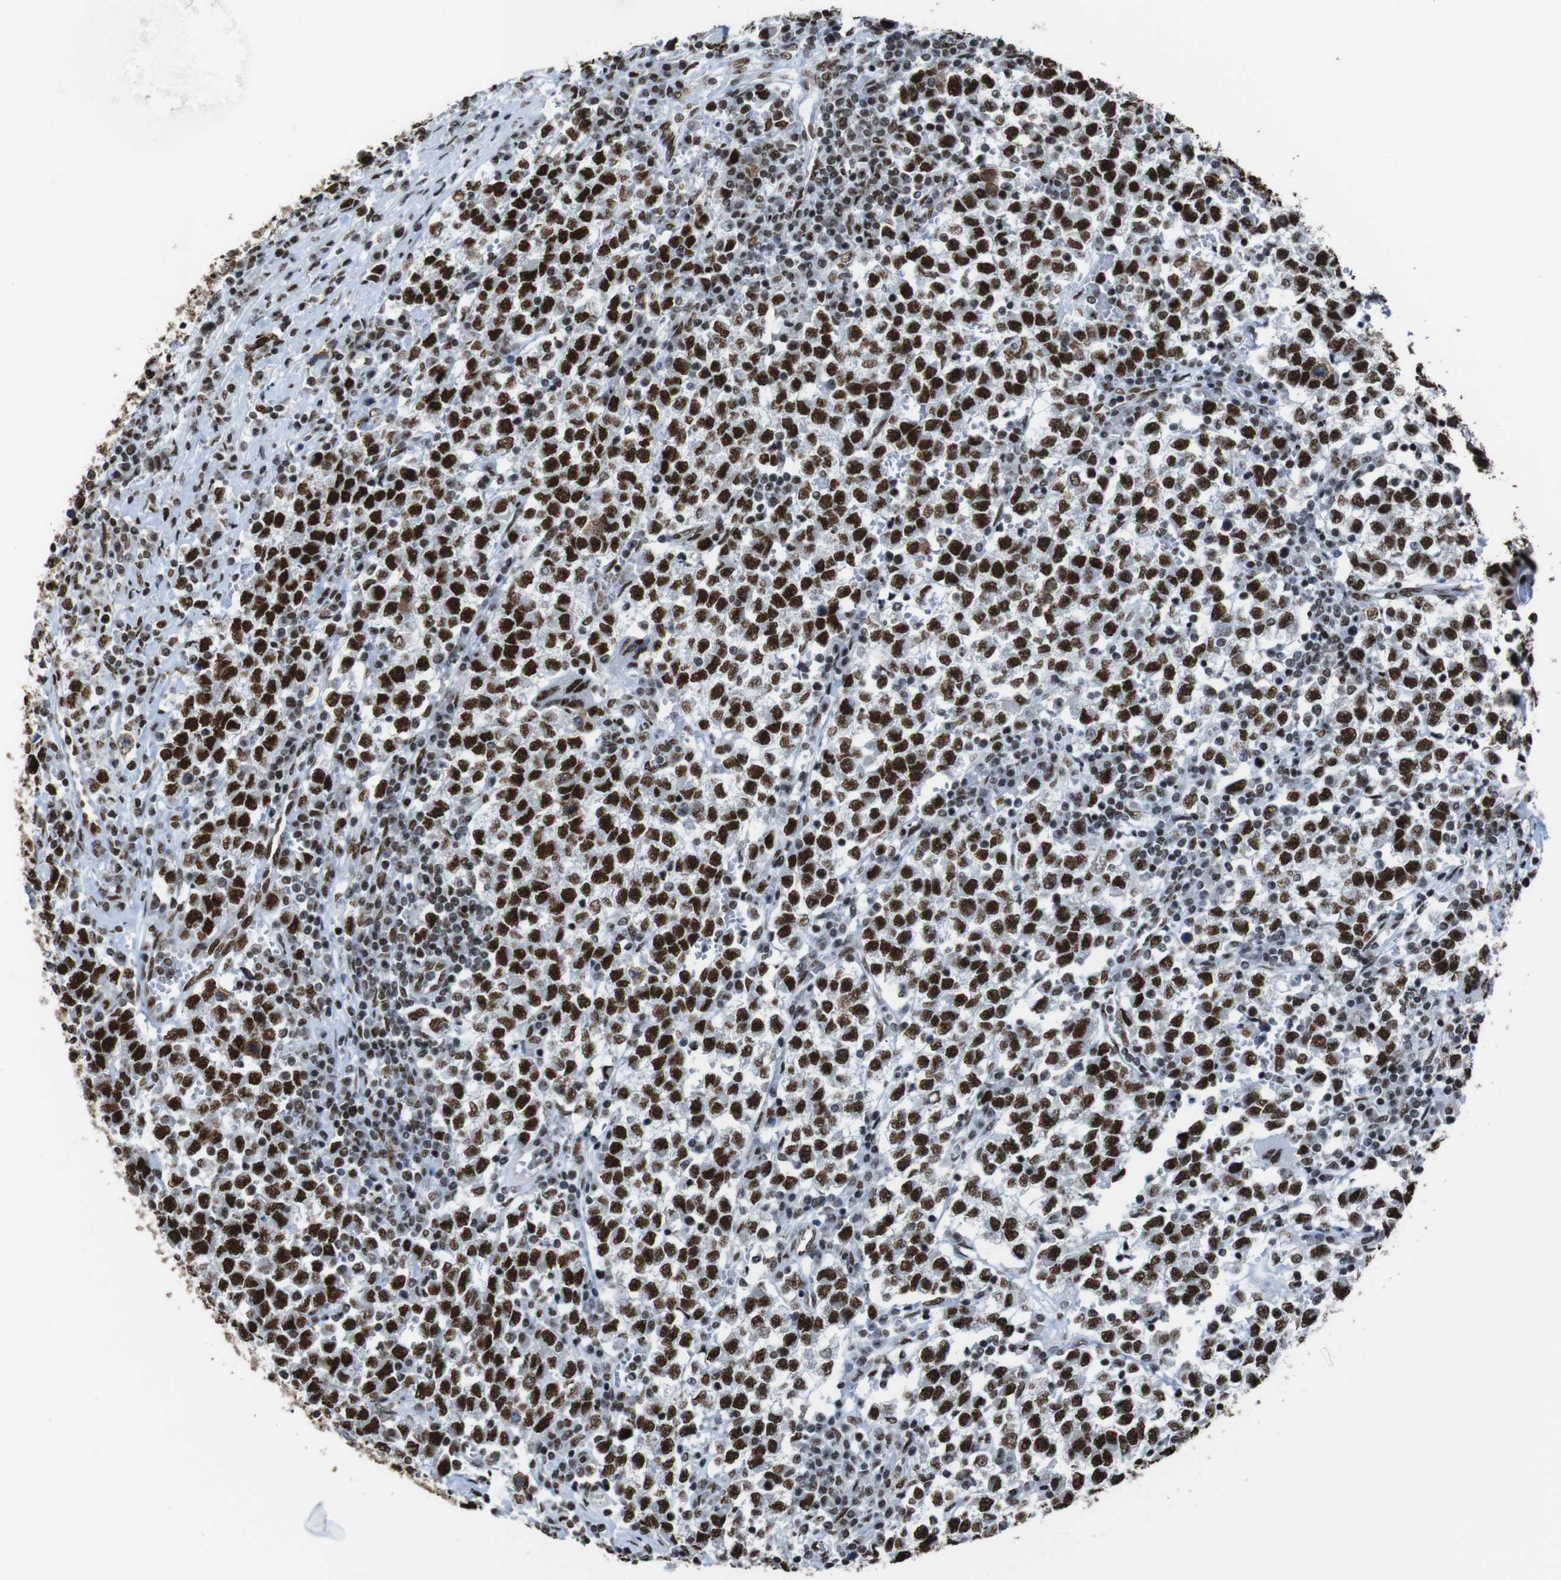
{"staining": {"intensity": "strong", "quantity": ">75%", "location": "nuclear"}, "tissue": "testis cancer", "cell_type": "Tumor cells", "image_type": "cancer", "snomed": [{"axis": "morphology", "description": "Seminoma, NOS"}, {"axis": "topography", "description": "Testis"}], "caption": "Protein expression by immunohistochemistry (IHC) reveals strong nuclear staining in about >75% of tumor cells in seminoma (testis).", "gene": "ROMO1", "patient": {"sex": "male", "age": 22}}